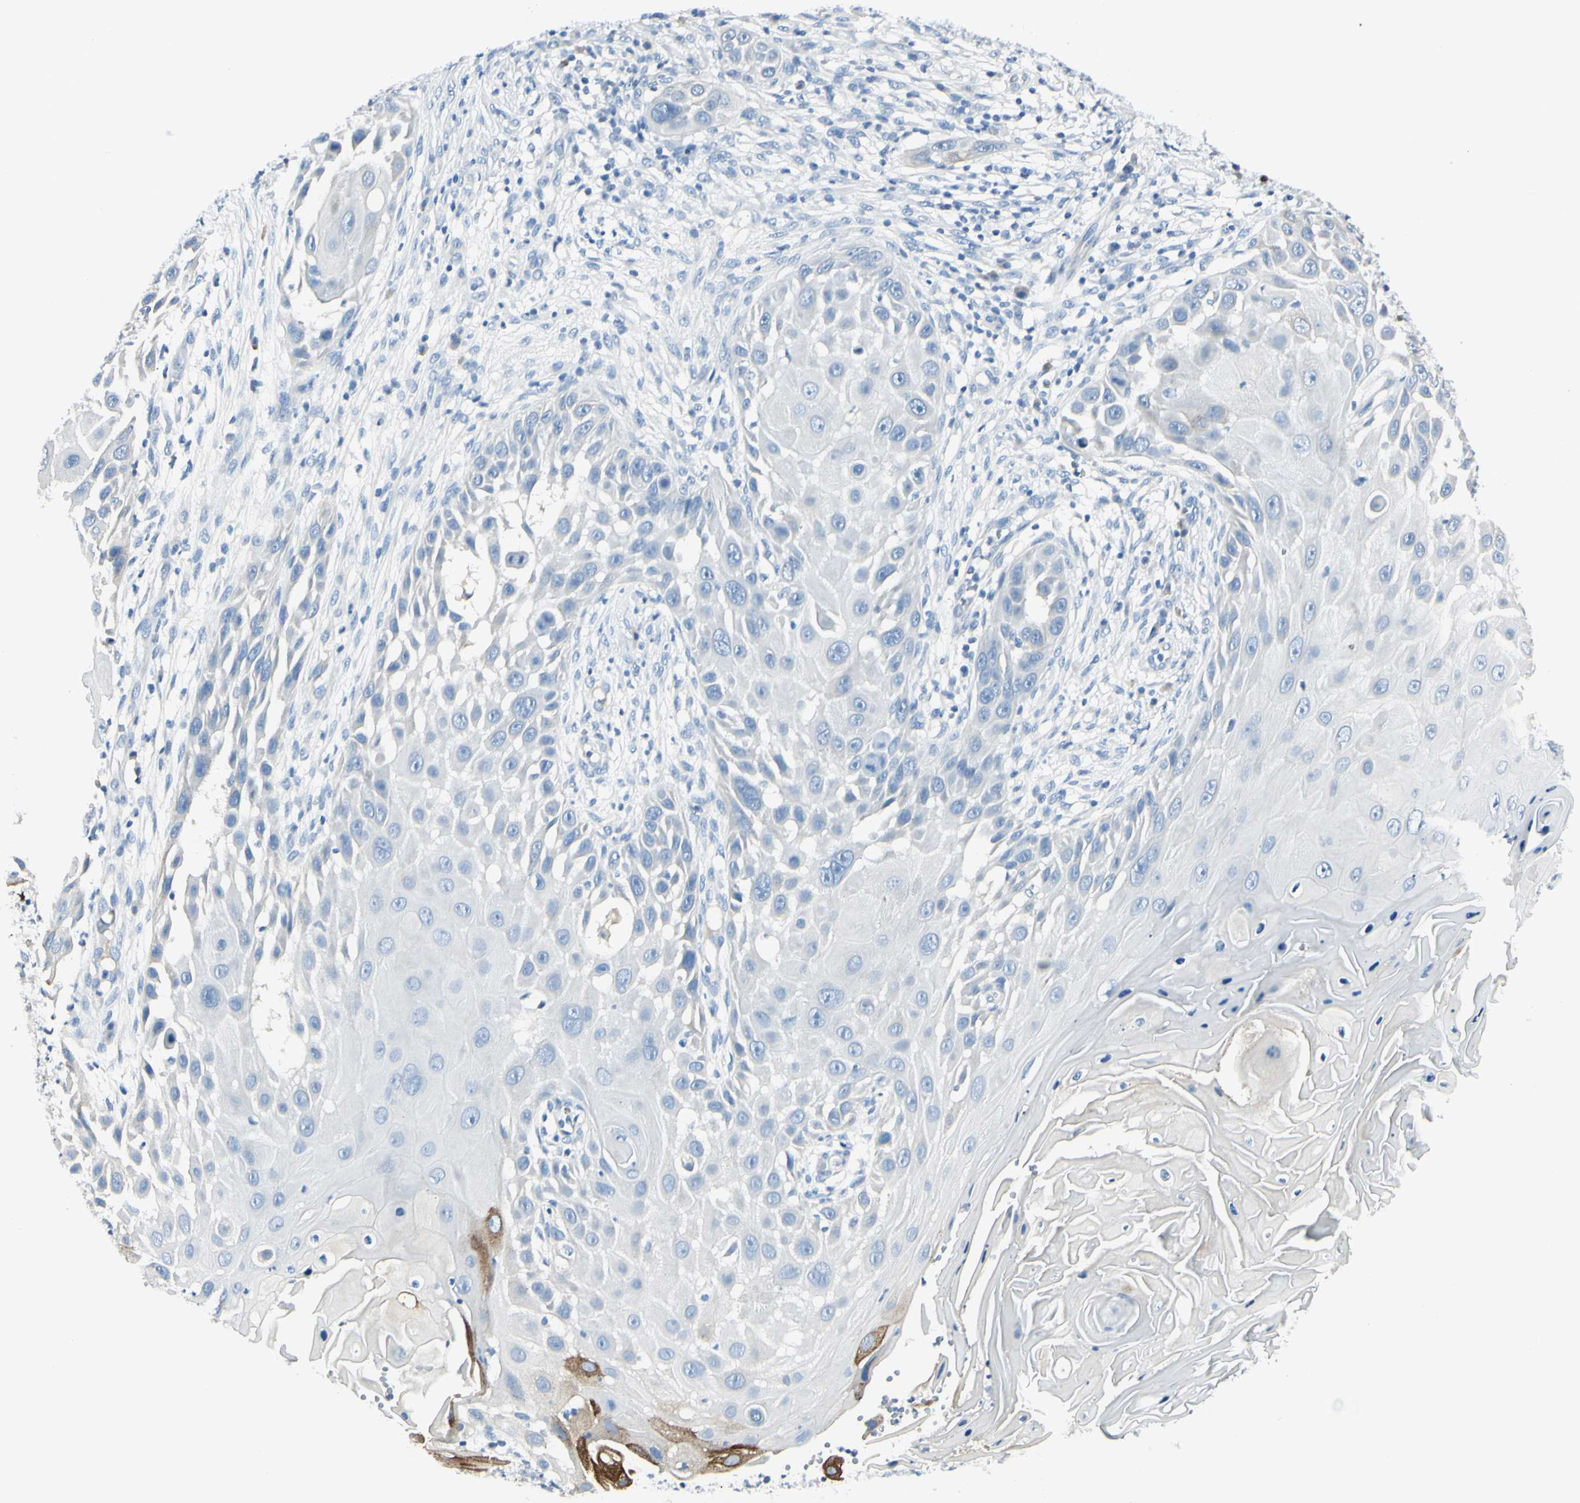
{"staining": {"intensity": "strong", "quantity": "<25%", "location": "cytoplasmic/membranous"}, "tissue": "skin cancer", "cell_type": "Tumor cells", "image_type": "cancer", "snomed": [{"axis": "morphology", "description": "Squamous cell carcinoma, NOS"}, {"axis": "topography", "description": "Skin"}], "caption": "DAB immunohistochemical staining of skin cancer (squamous cell carcinoma) reveals strong cytoplasmic/membranous protein staining in about <25% of tumor cells.", "gene": "DLG4", "patient": {"sex": "female", "age": 44}}